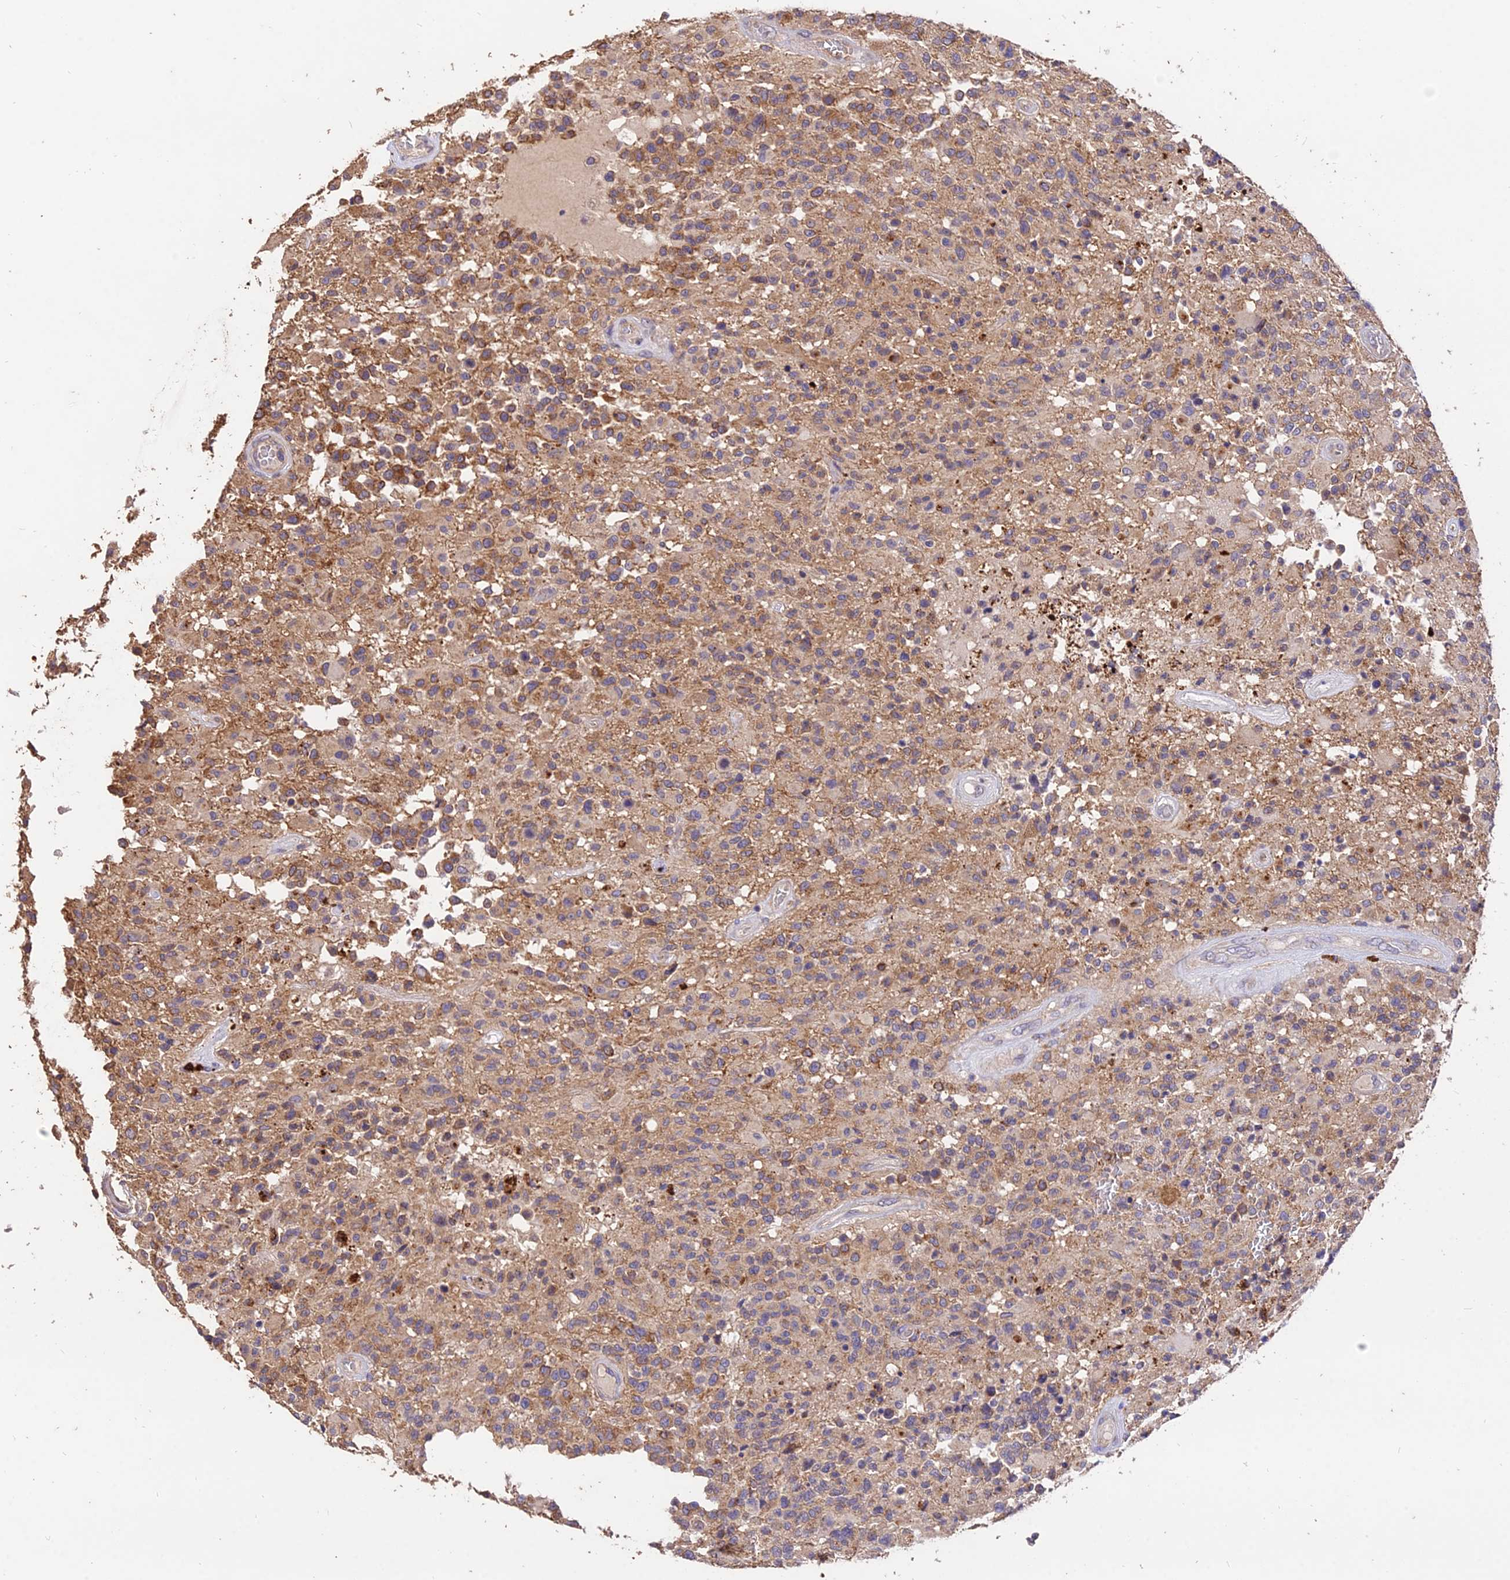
{"staining": {"intensity": "moderate", "quantity": ">75%", "location": "cytoplasmic/membranous"}, "tissue": "glioma", "cell_type": "Tumor cells", "image_type": "cancer", "snomed": [{"axis": "morphology", "description": "Glioma, malignant, High grade"}, {"axis": "morphology", "description": "Glioblastoma, NOS"}, {"axis": "topography", "description": "Brain"}], "caption": "Immunohistochemistry of glioma demonstrates medium levels of moderate cytoplasmic/membranous expression in approximately >75% of tumor cells.", "gene": "SDHD", "patient": {"sex": "male", "age": 60}}